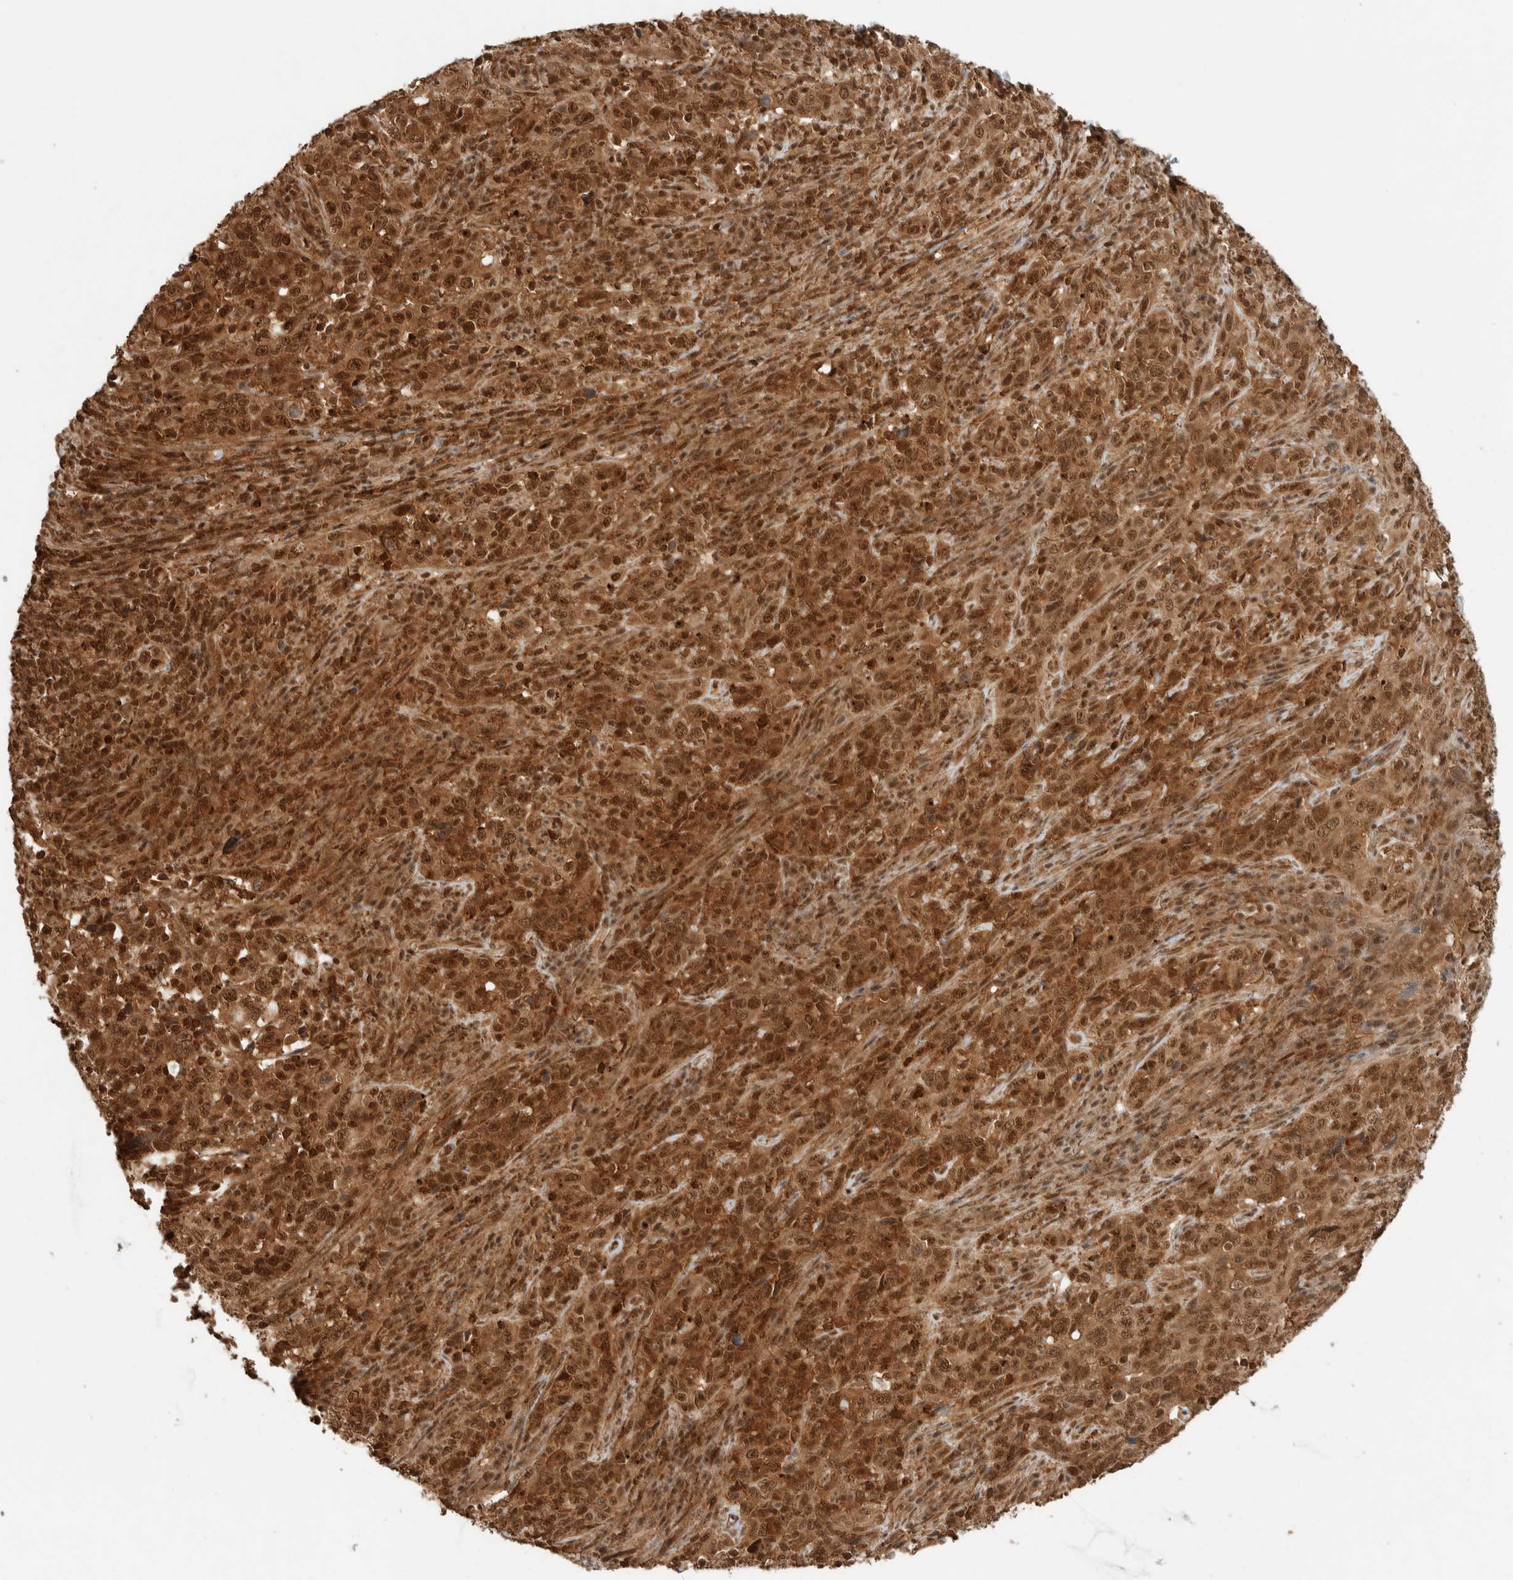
{"staining": {"intensity": "strong", "quantity": ">75%", "location": "cytoplasmic/membranous,nuclear"}, "tissue": "cervical cancer", "cell_type": "Tumor cells", "image_type": "cancer", "snomed": [{"axis": "morphology", "description": "Squamous cell carcinoma, NOS"}, {"axis": "topography", "description": "Cervix"}], "caption": "Strong cytoplasmic/membranous and nuclear expression is appreciated in approximately >75% of tumor cells in cervical squamous cell carcinoma. (DAB (3,3'-diaminobenzidine) IHC with brightfield microscopy, high magnification).", "gene": "ZBTB2", "patient": {"sex": "female", "age": 46}}